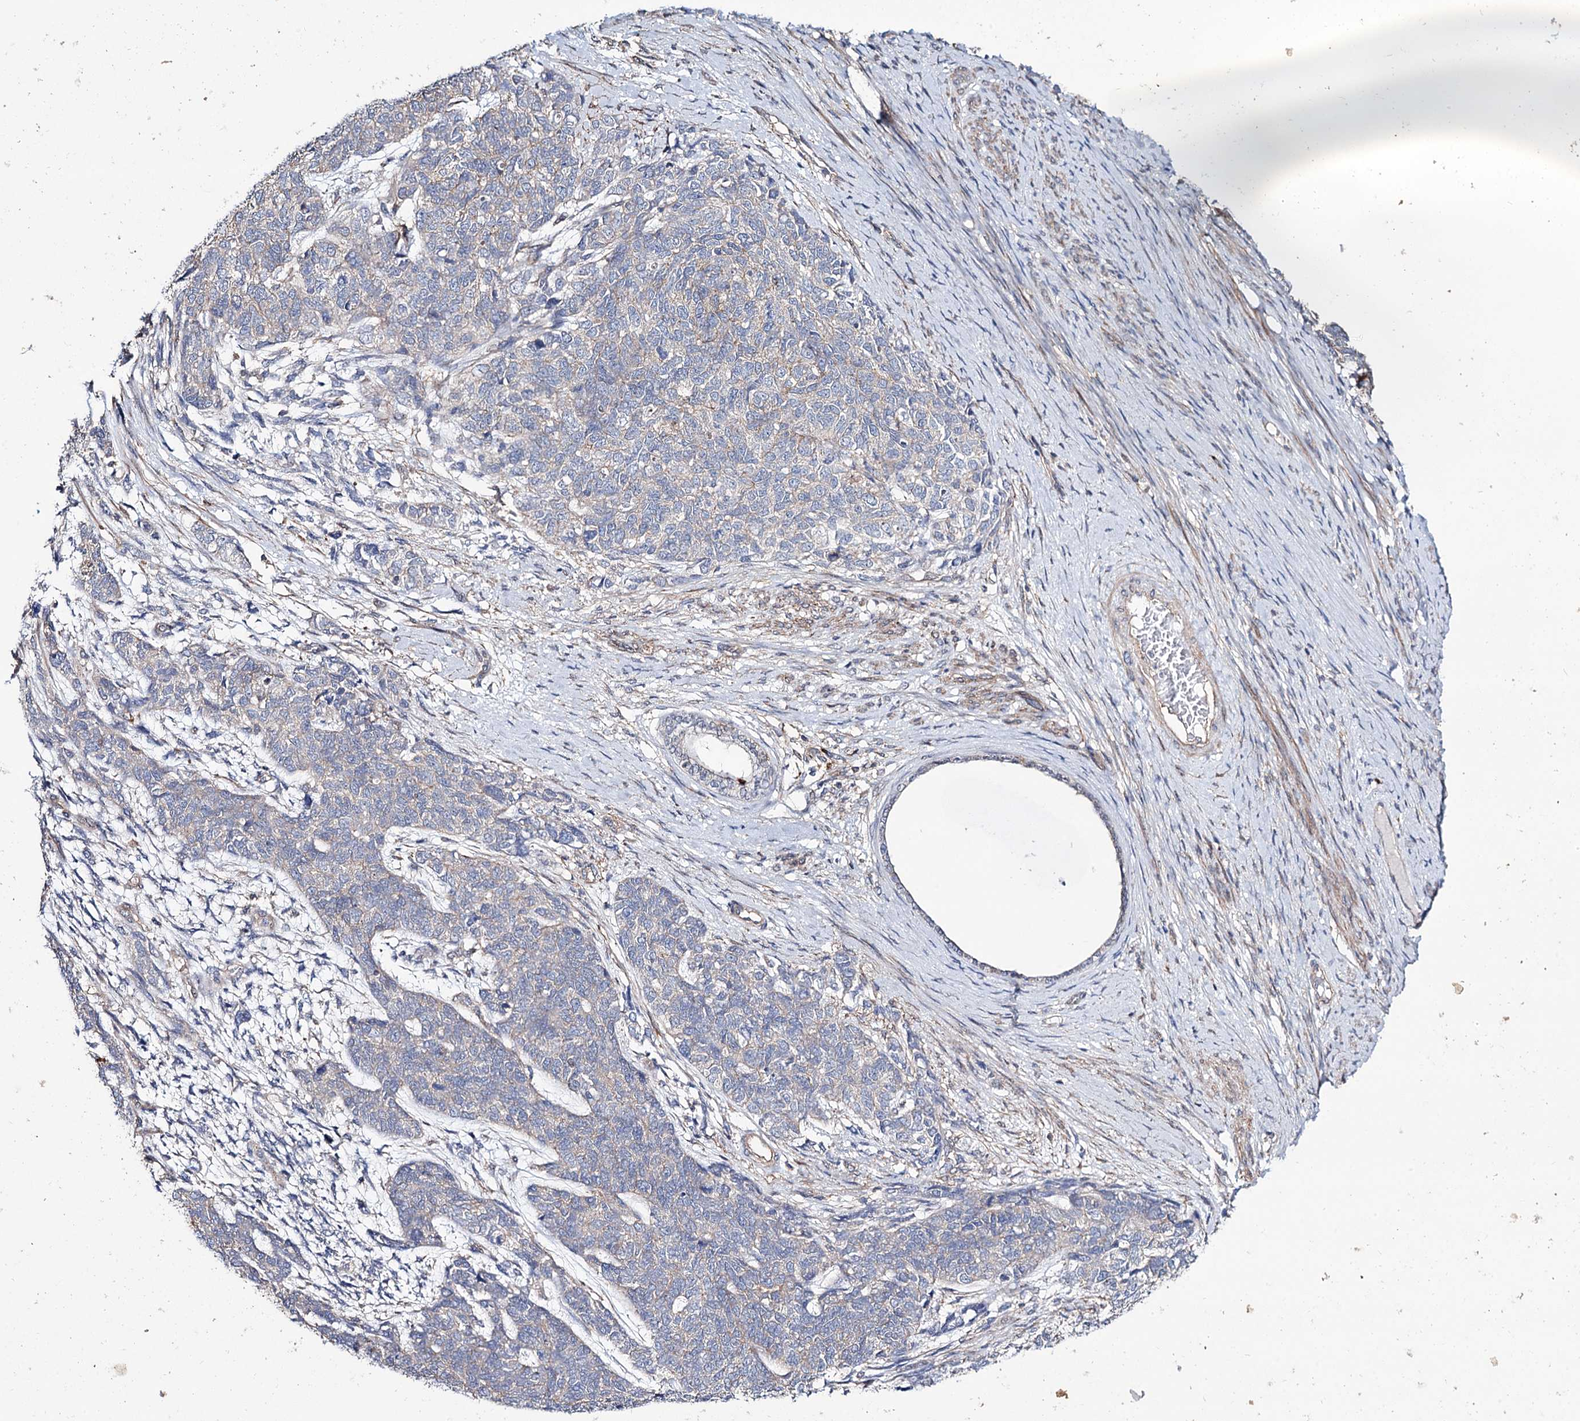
{"staining": {"intensity": "negative", "quantity": "none", "location": "none"}, "tissue": "cervical cancer", "cell_type": "Tumor cells", "image_type": "cancer", "snomed": [{"axis": "morphology", "description": "Squamous cell carcinoma, NOS"}, {"axis": "topography", "description": "Cervix"}], "caption": "Cervical cancer was stained to show a protein in brown. There is no significant staining in tumor cells.", "gene": "SEC24A", "patient": {"sex": "female", "age": 63}}